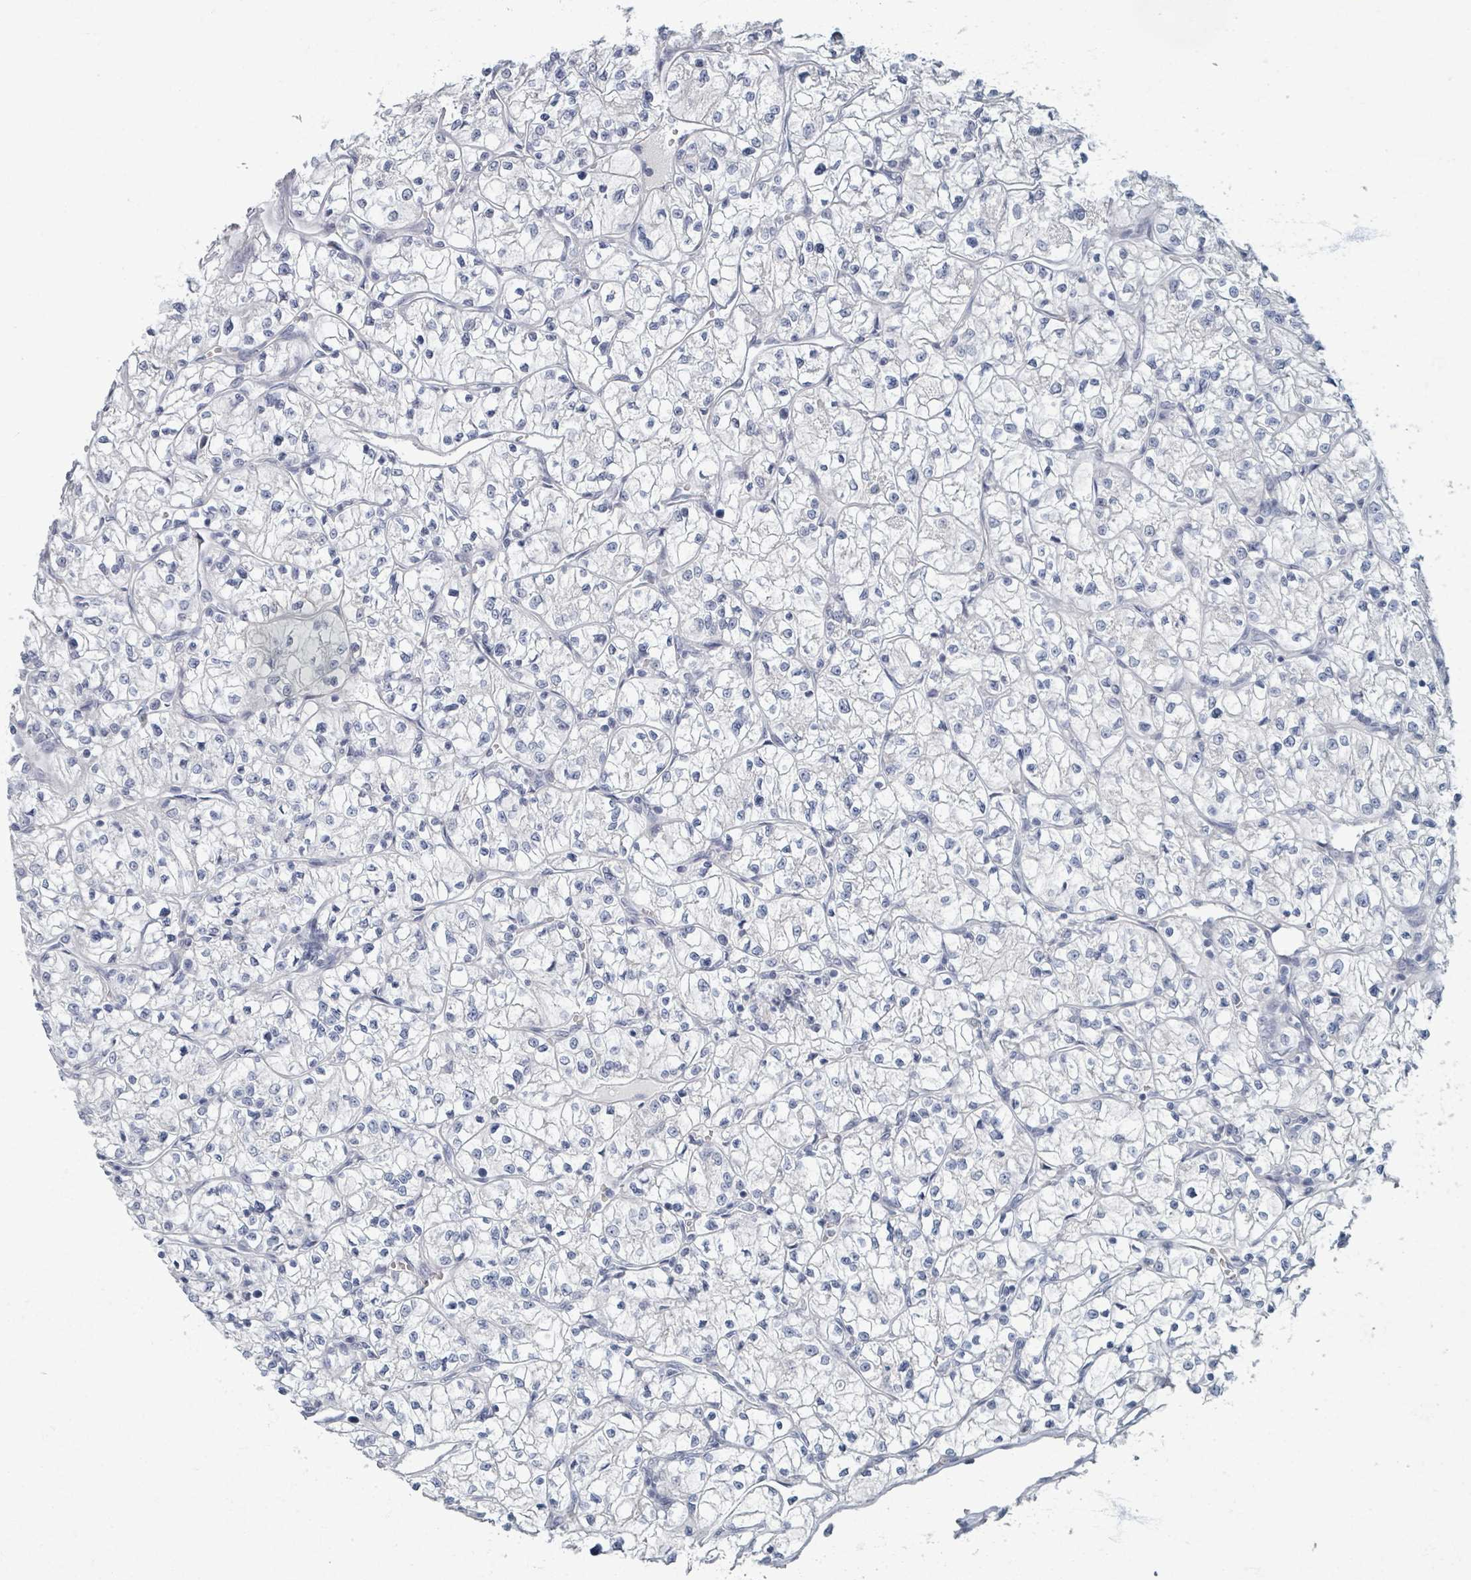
{"staining": {"intensity": "negative", "quantity": "none", "location": "none"}, "tissue": "renal cancer", "cell_type": "Tumor cells", "image_type": "cancer", "snomed": [{"axis": "morphology", "description": "Adenocarcinoma, NOS"}, {"axis": "topography", "description": "Kidney"}], "caption": "IHC photomicrograph of neoplastic tissue: human renal adenocarcinoma stained with DAB (3,3'-diaminobenzidine) demonstrates no significant protein expression in tumor cells.", "gene": "WNT11", "patient": {"sex": "female", "age": 64}}